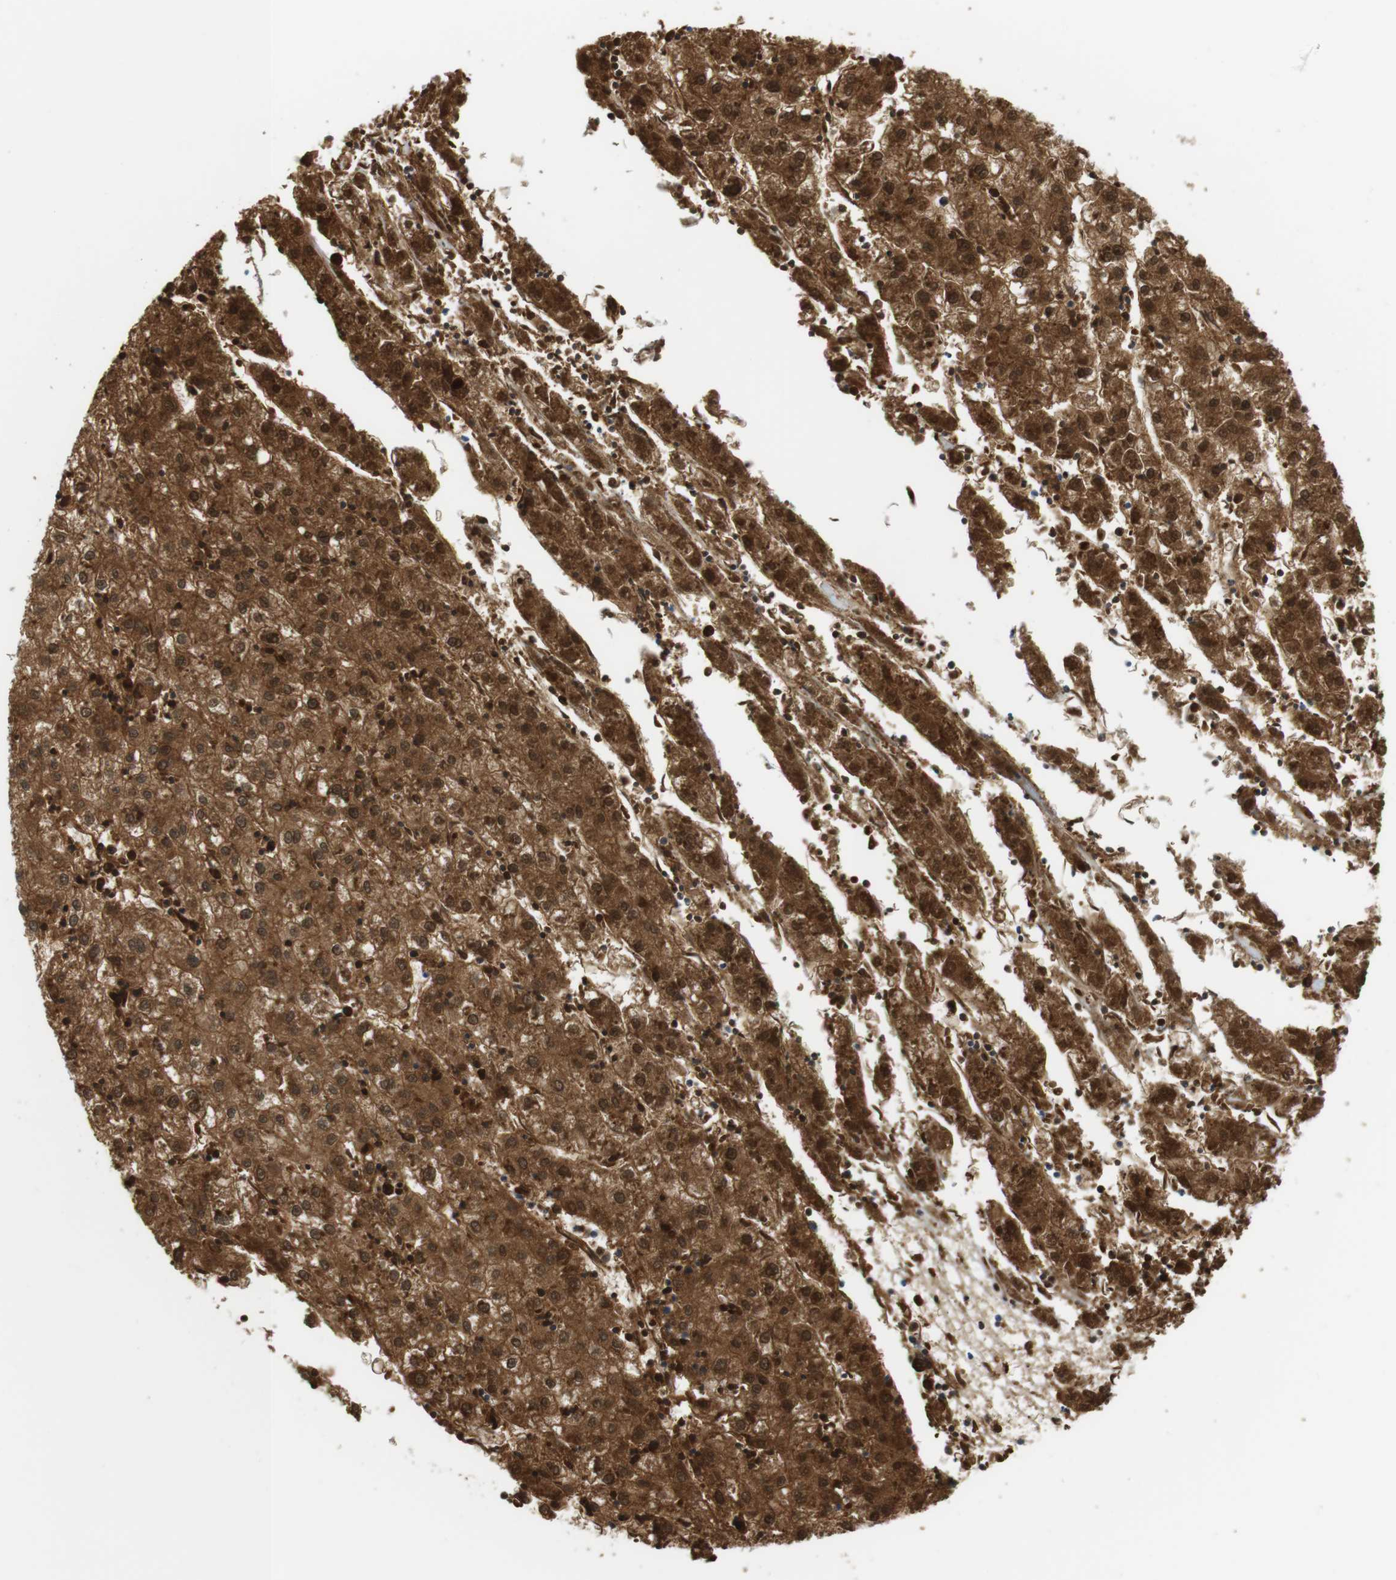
{"staining": {"intensity": "strong", "quantity": ">75%", "location": "cytoplasmic/membranous,nuclear"}, "tissue": "liver cancer", "cell_type": "Tumor cells", "image_type": "cancer", "snomed": [{"axis": "morphology", "description": "Carcinoma, Hepatocellular, NOS"}, {"axis": "topography", "description": "Liver"}], "caption": "This is an image of immunohistochemistry (IHC) staining of liver cancer, which shows strong positivity in the cytoplasmic/membranous and nuclear of tumor cells.", "gene": "CREB3L2", "patient": {"sex": "male", "age": 72}}